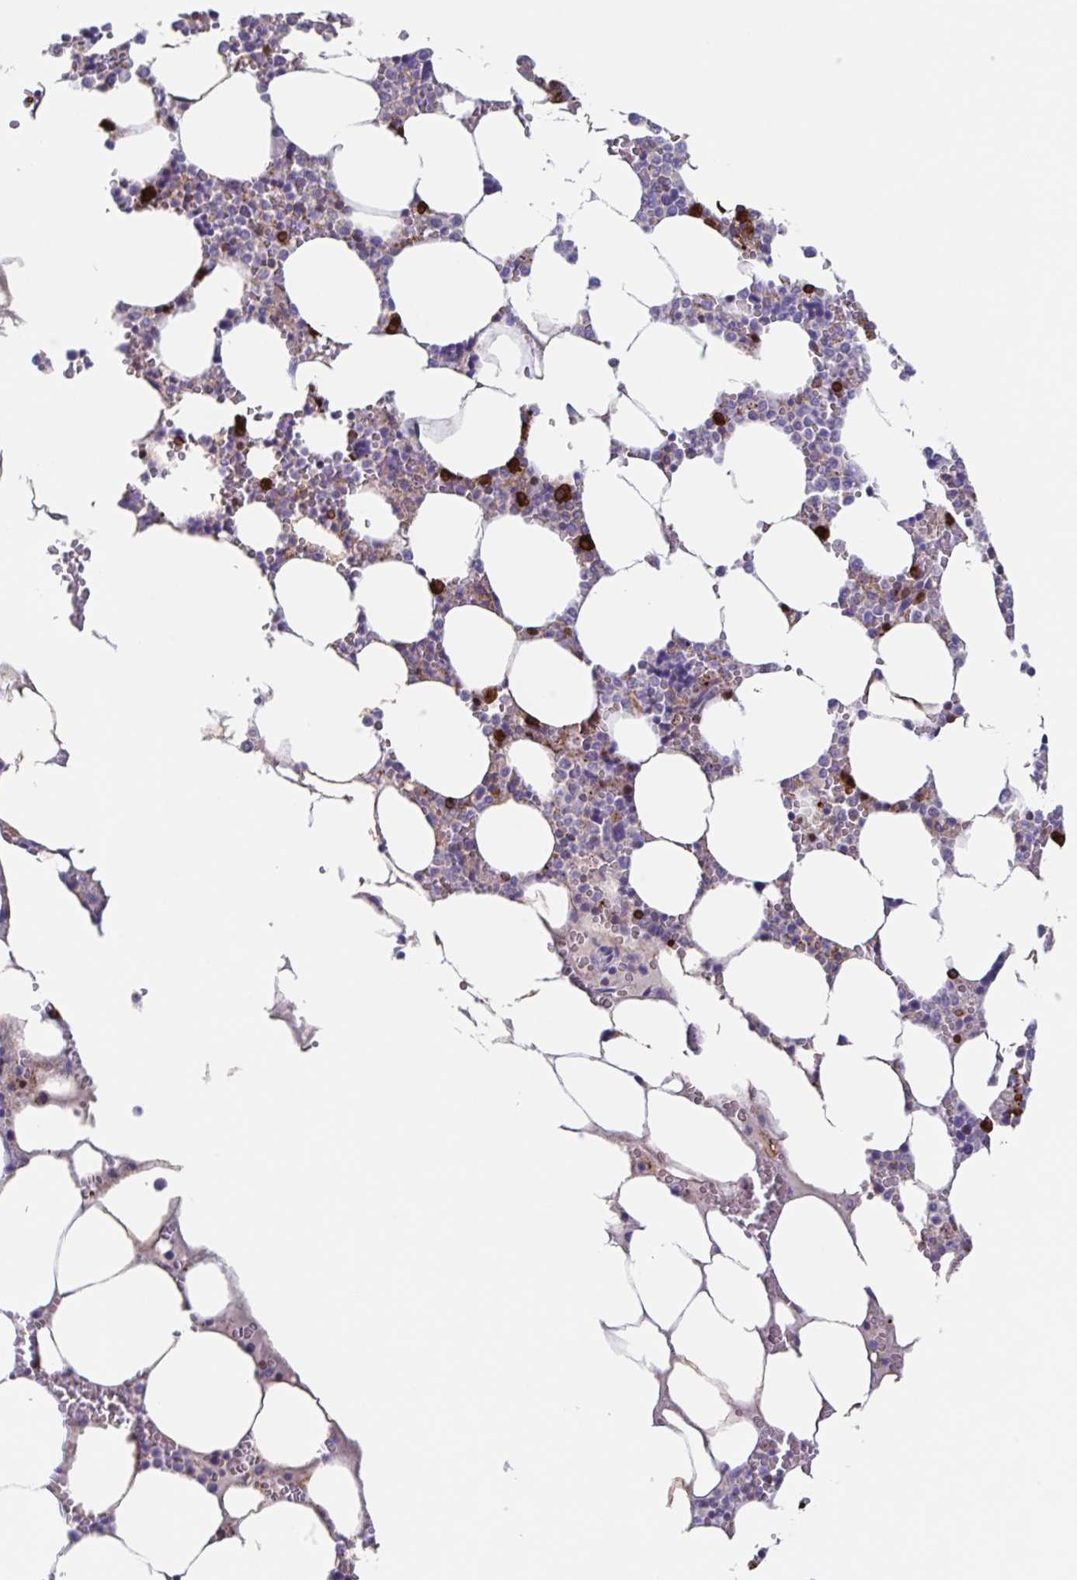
{"staining": {"intensity": "strong", "quantity": "<25%", "location": "cytoplasmic/membranous"}, "tissue": "bone marrow", "cell_type": "Hematopoietic cells", "image_type": "normal", "snomed": [{"axis": "morphology", "description": "Normal tissue, NOS"}, {"axis": "topography", "description": "Bone marrow"}], "caption": "Hematopoietic cells display strong cytoplasmic/membranous positivity in approximately <25% of cells in benign bone marrow. (DAB IHC with brightfield microscopy, high magnification).", "gene": "TPD52", "patient": {"sex": "male", "age": 64}}